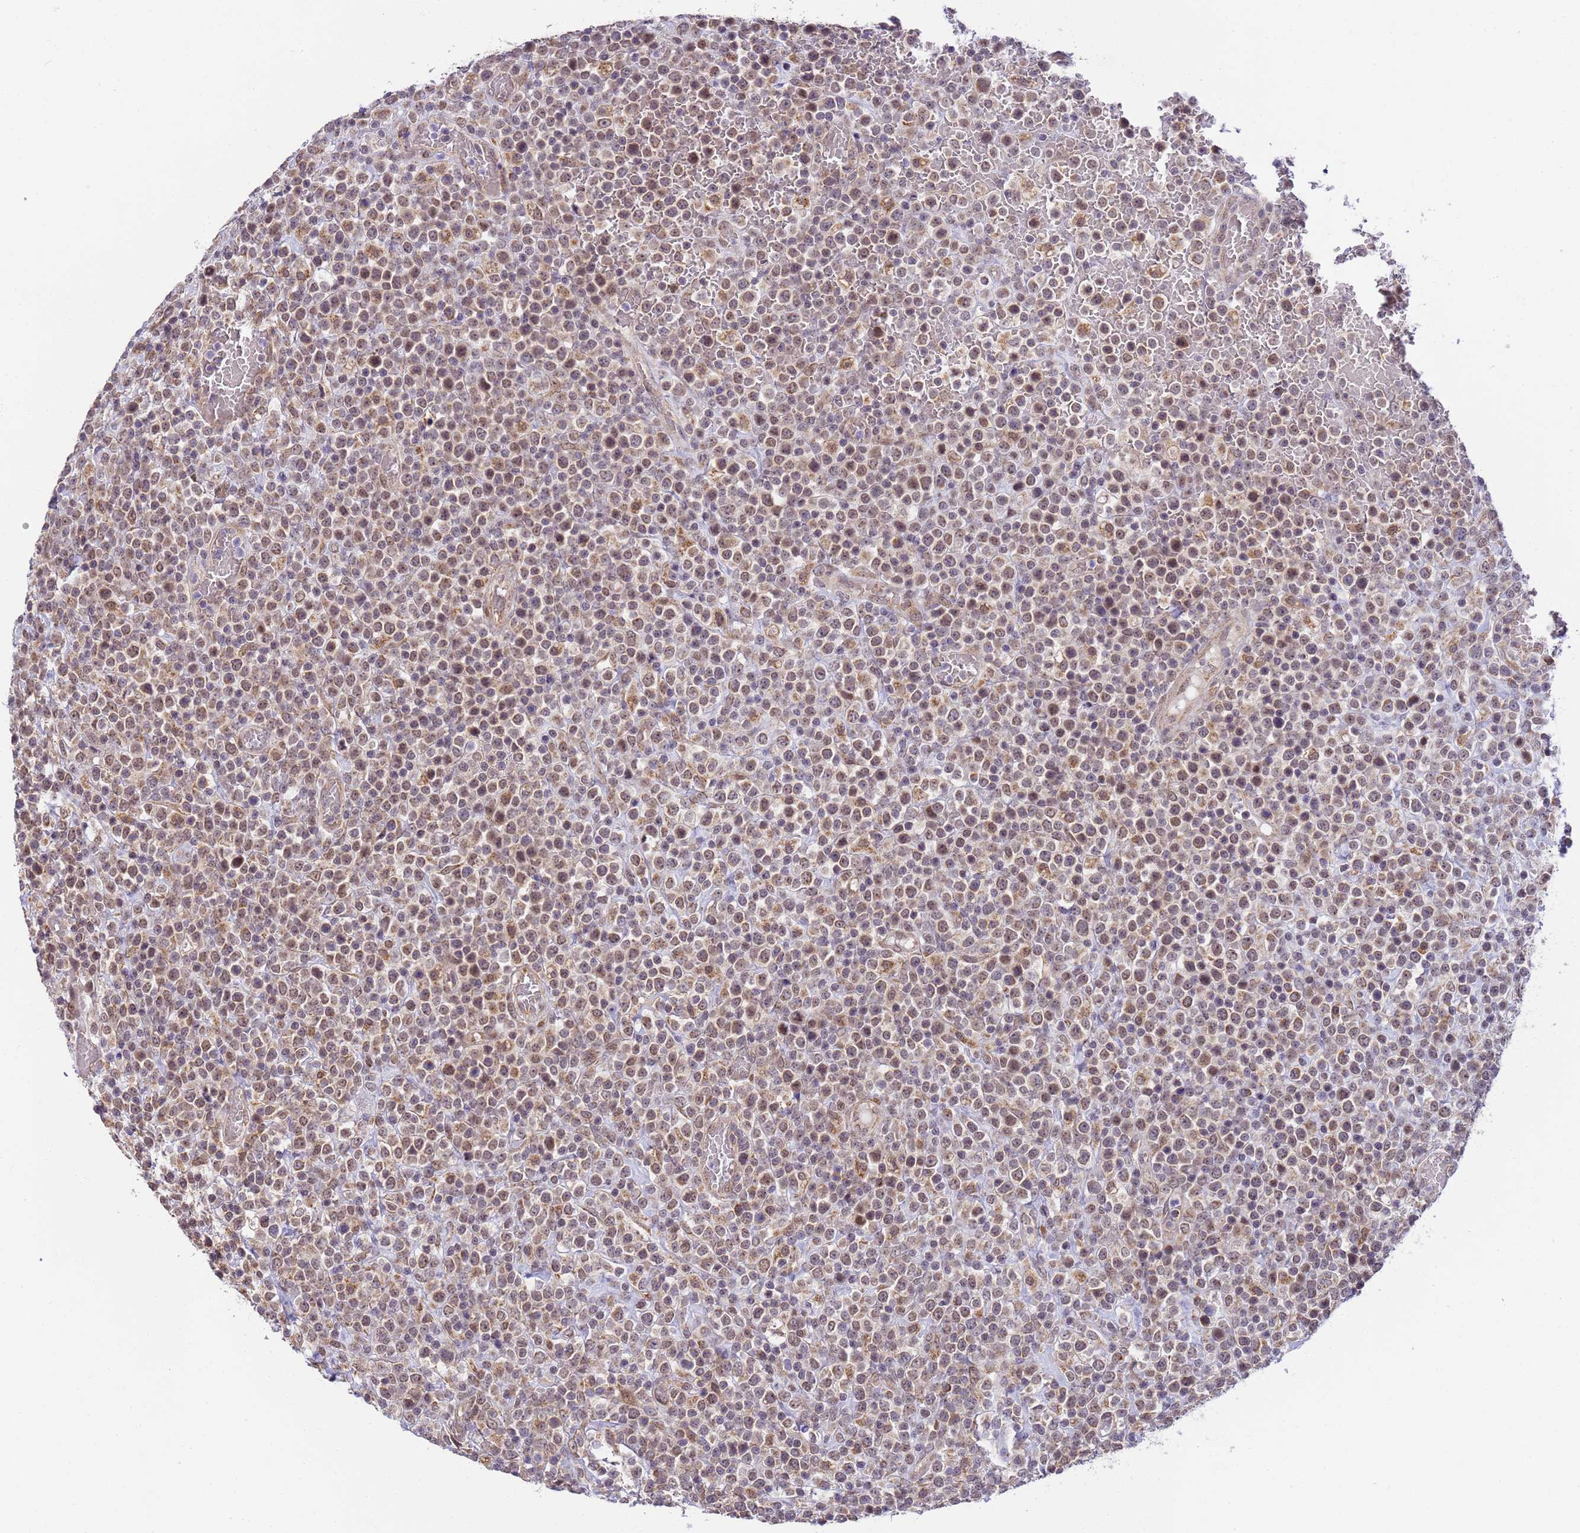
{"staining": {"intensity": "moderate", "quantity": ">75%", "location": "cytoplasmic/membranous,nuclear"}, "tissue": "lymphoma", "cell_type": "Tumor cells", "image_type": "cancer", "snomed": [{"axis": "morphology", "description": "Malignant lymphoma, non-Hodgkin's type, High grade"}, {"axis": "topography", "description": "Colon"}], "caption": "Protein staining displays moderate cytoplasmic/membranous and nuclear expression in approximately >75% of tumor cells in malignant lymphoma, non-Hodgkin's type (high-grade). (DAB (3,3'-diaminobenzidine) IHC with brightfield microscopy, high magnification).", "gene": "RAPGEF3", "patient": {"sex": "female", "age": 53}}